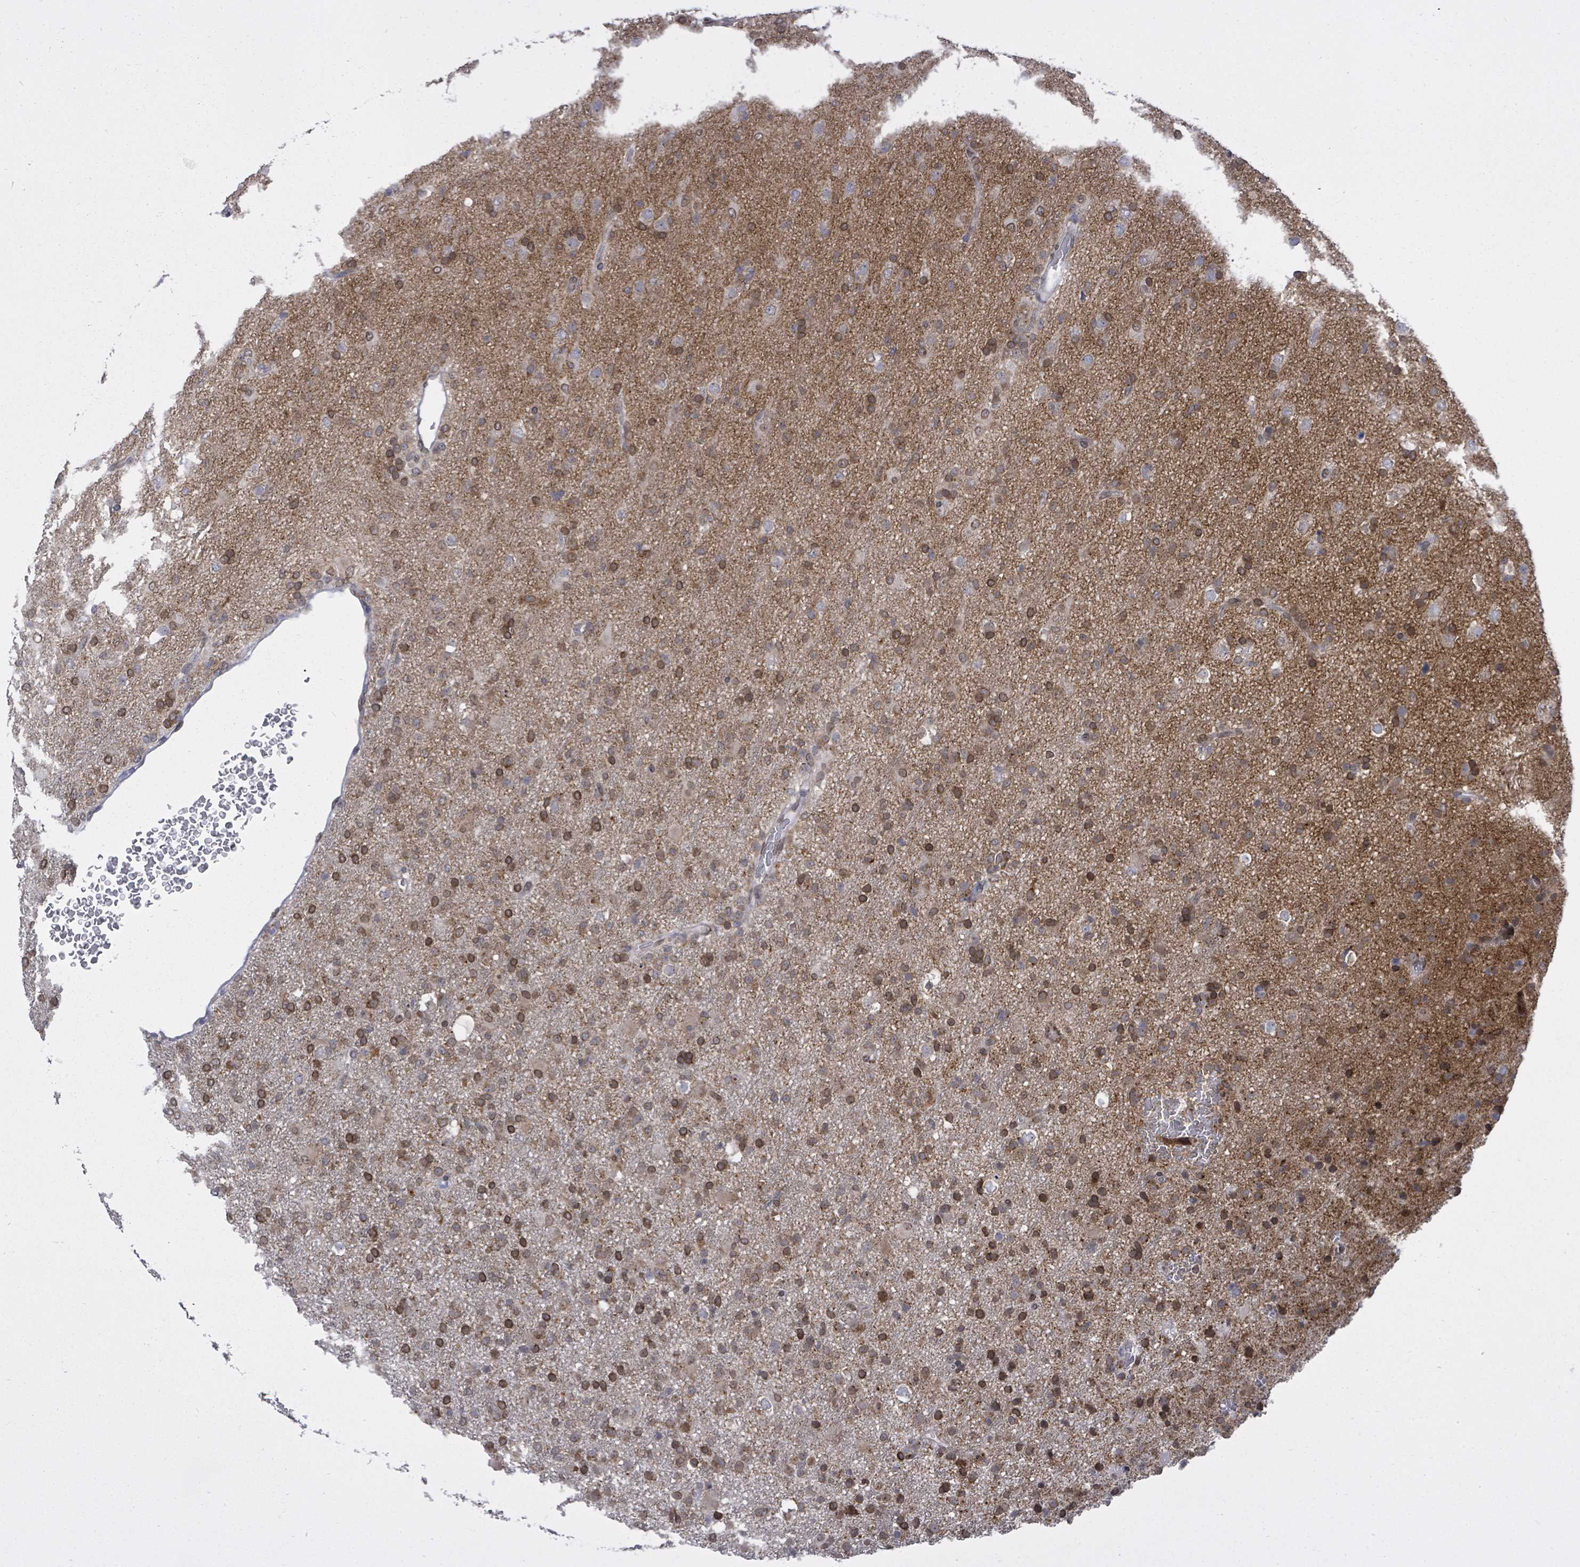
{"staining": {"intensity": "moderate", "quantity": ">75%", "location": "cytoplasmic/membranous,nuclear"}, "tissue": "glioma", "cell_type": "Tumor cells", "image_type": "cancer", "snomed": [{"axis": "morphology", "description": "Glioma, malignant, Low grade"}, {"axis": "topography", "description": "Brain"}], "caption": "A brown stain highlights moderate cytoplasmic/membranous and nuclear positivity of a protein in malignant glioma (low-grade) tumor cells. The protein of interest is stained brown, and the nuclei are stained in blue (DAB IHC with brightfield microscopy, high magnification).", "gene": "ARFGAP1", "patient": {"sex": "male", "age": 65}}